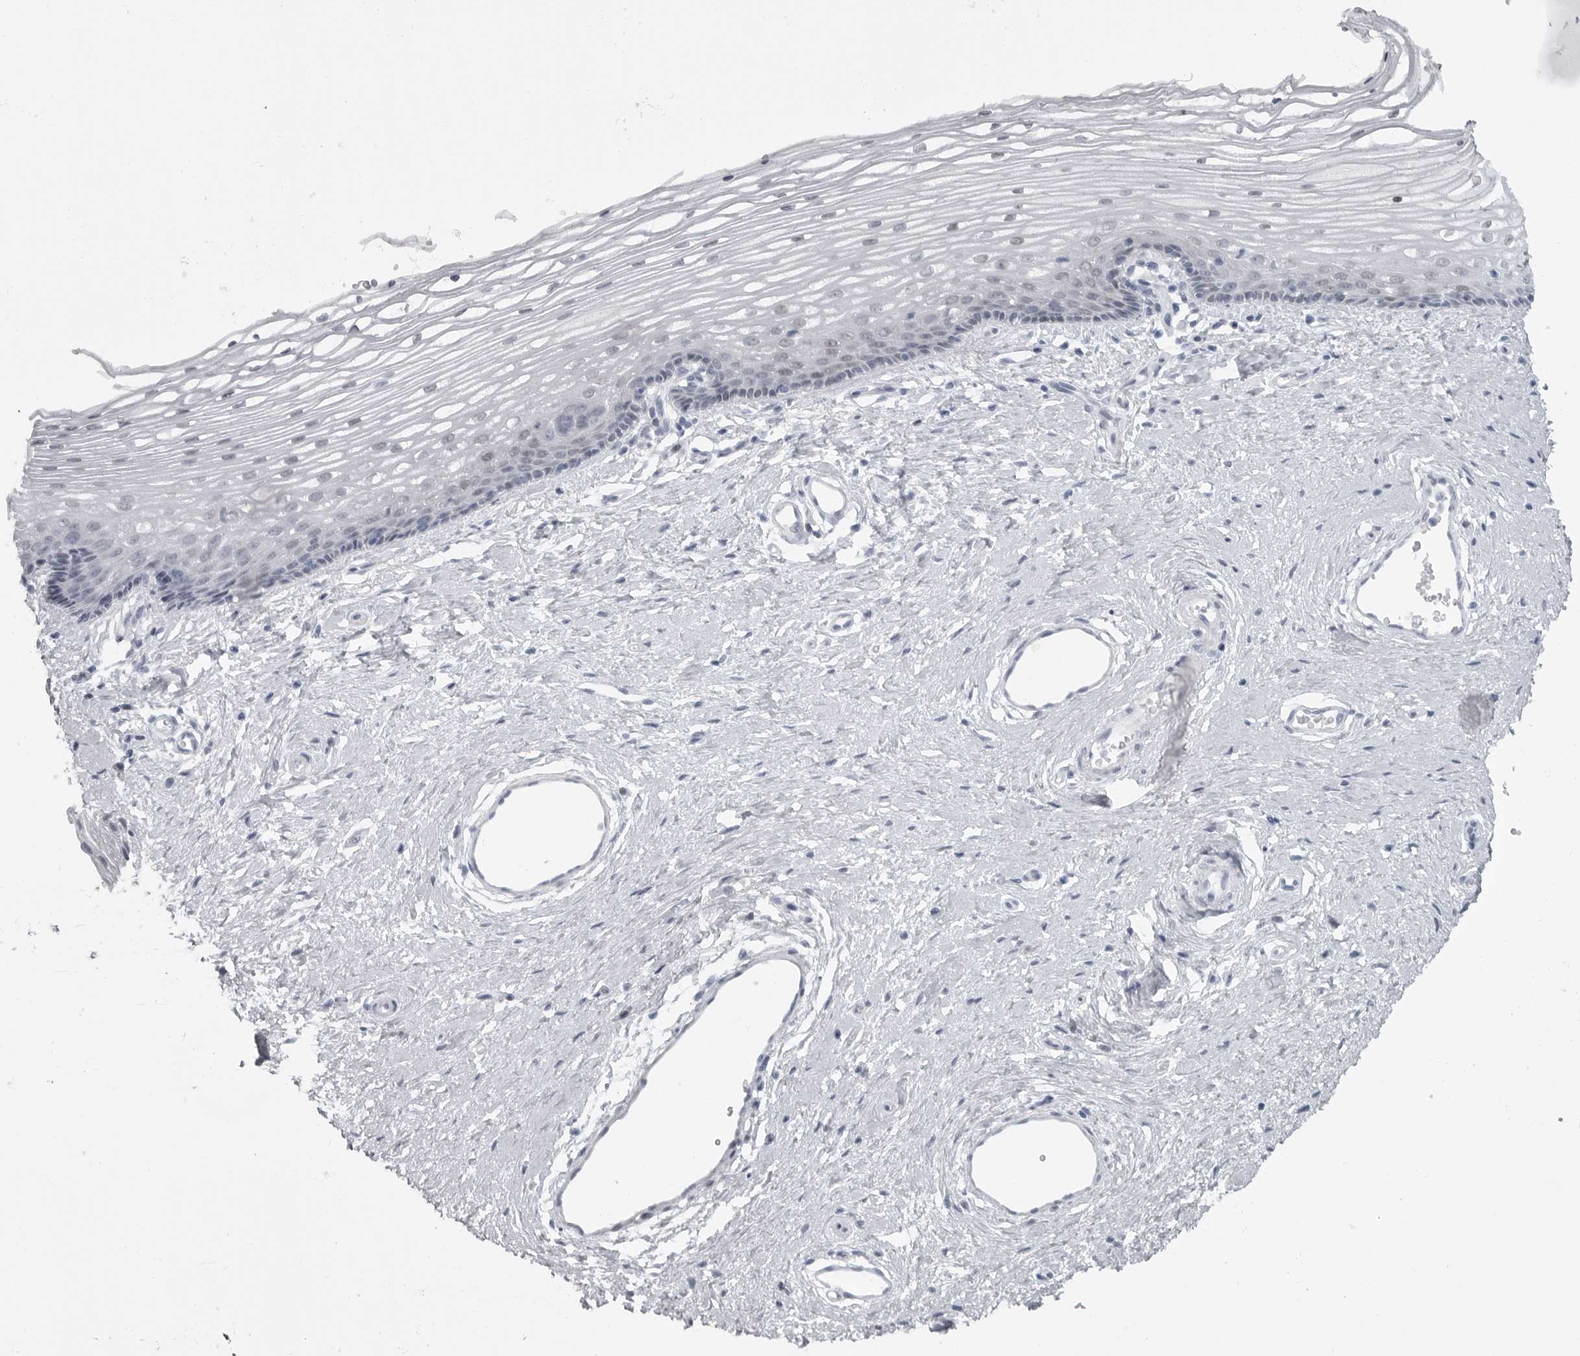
{"staining": {"intensity": "weak", "quantity": "<25%", "location": "nuclear"}, "tissue": "vagina", "cell_type": "Squamous epithelial cells", "image_type": "normal", "snomed": [{"axis": "morphology", "description": "Normal tissue, NOS"}, {"axis": "topography", "description": "Vagina"}], "caption": "Image shows no protein positivity in squamous epithelial cells of unremarkable vagina.", "gene": "HMGN3", "patient": {"sex": "female", "age": 46}}